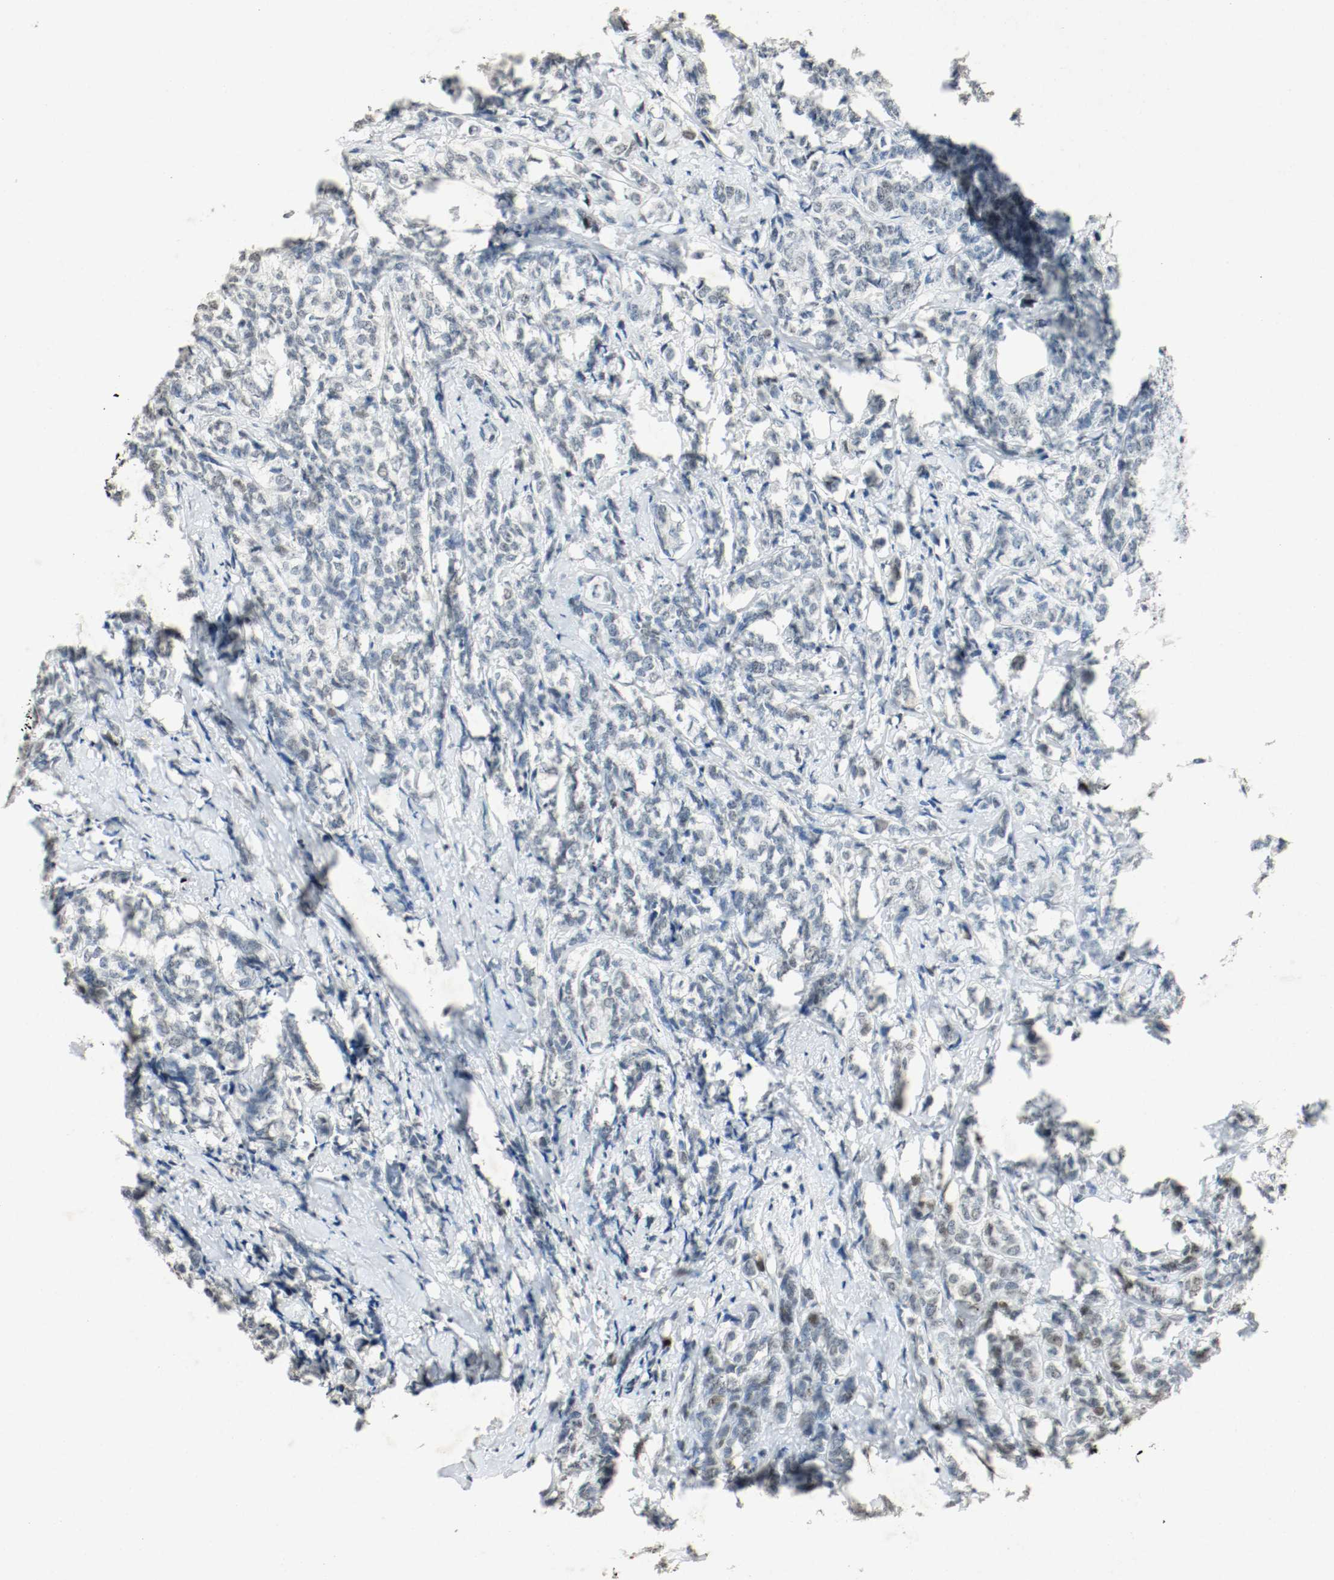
{"staining": {"intensity": "weak", "quantity": "<25%", "location": "nuclear"}, "tissue": "breast cancer", "cell_type": "Tumor cells", "image_type": "cancer", "snomed": [{"axis": "morphology", "description": "Lobular carcinoma"}, {"axis": "topography", "description": "Breast"}], "caption": "Protein analysis of breast cancer reveals no significant staining in tumor cells.", "gene": "DNMT1", "patient": {"sex": "female", "age": 60}}